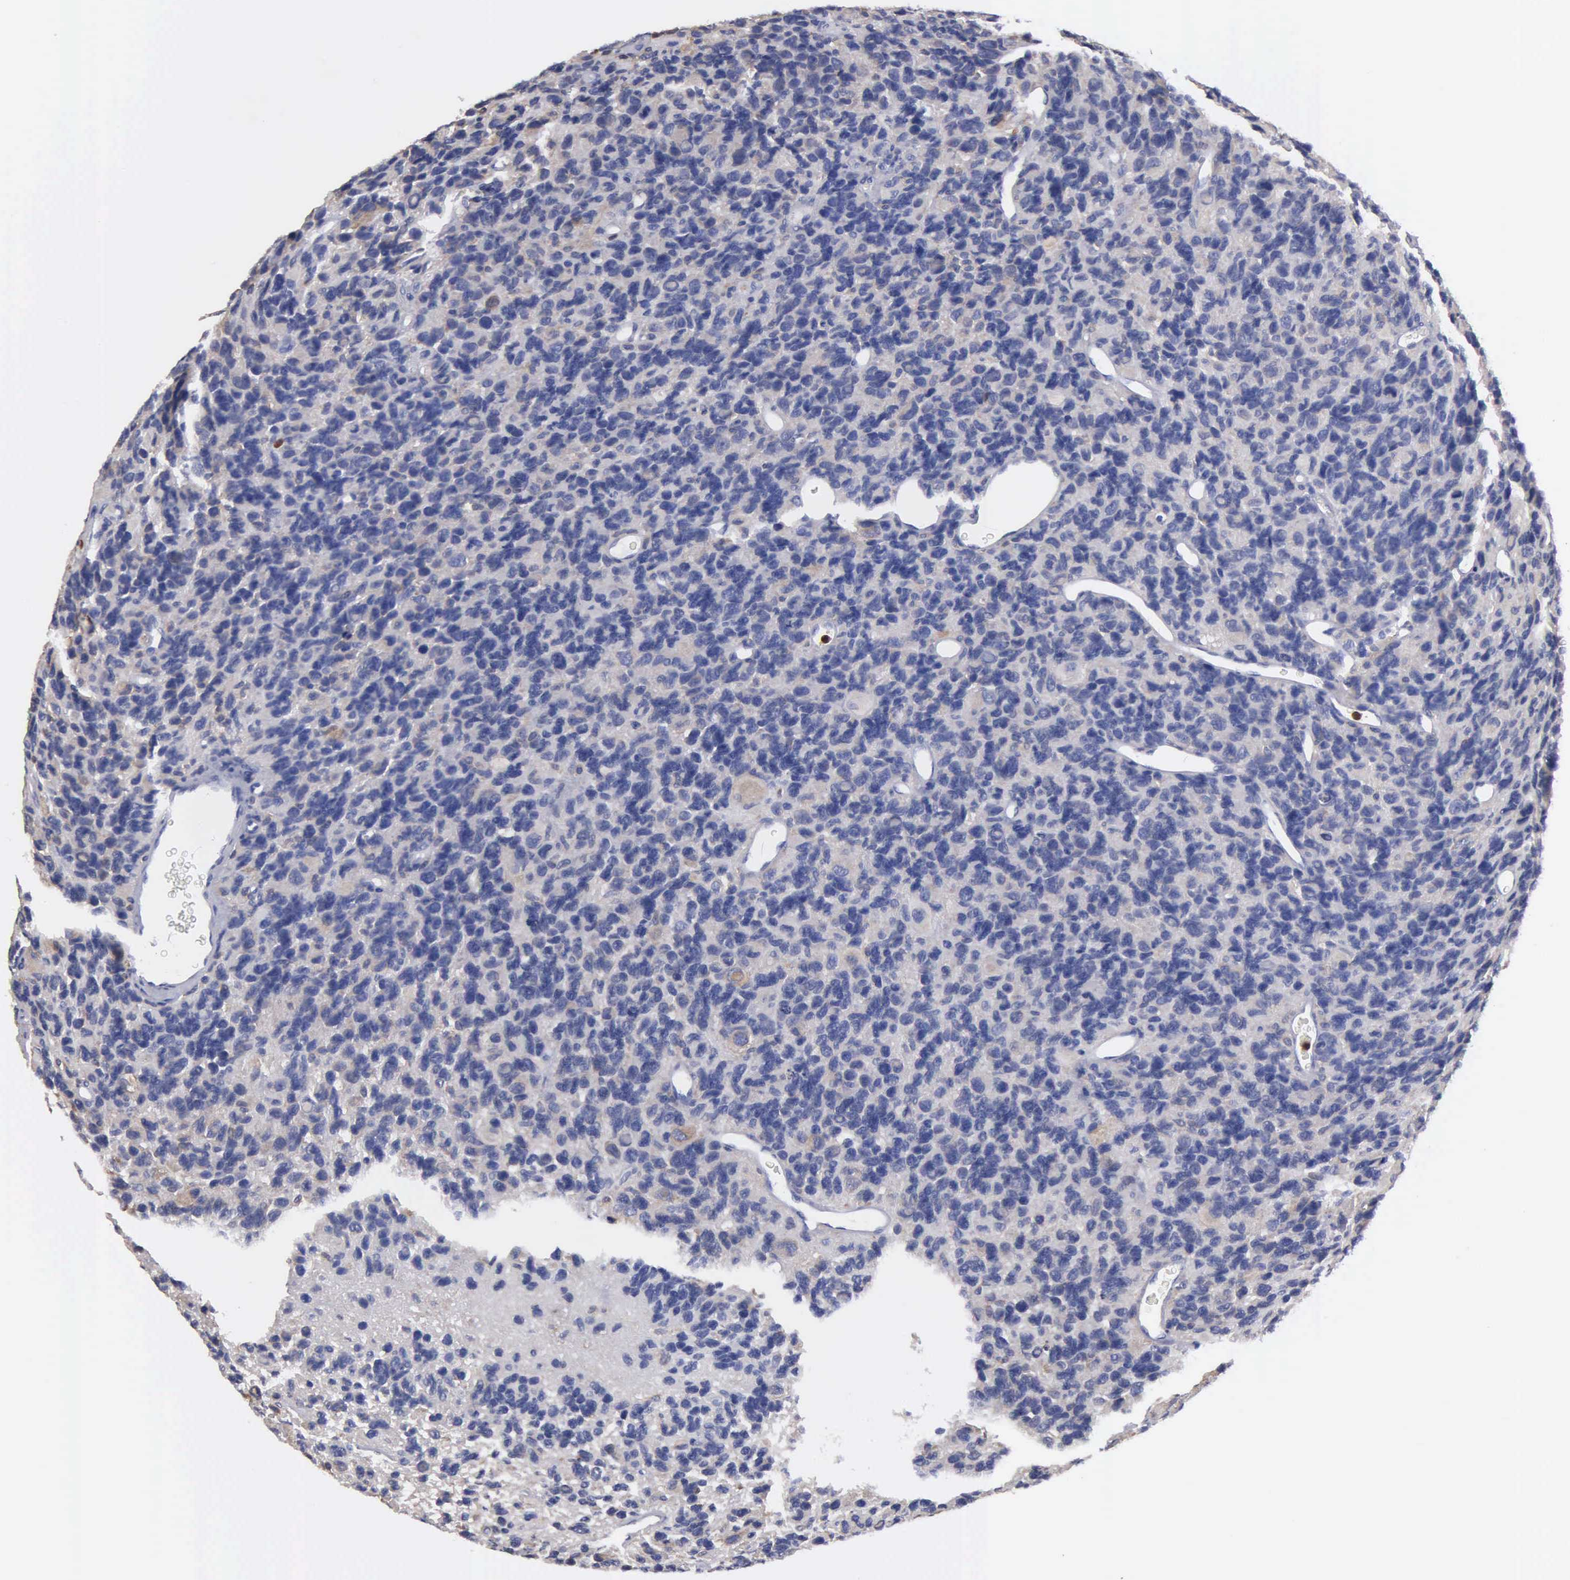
{"staining": {"intensity": "negative", "quantity": "none", "location": "none"}, "tissue": "glioma", "cell_type": "Tumor cells", "image_type": "cancer", "snomed": [{"axis": "morphology", "description": "Glioma, malignant, High grade"}, {"axis": "topography", "description": "Brain"}], "caption": "DAB (3,3'-diaminobenzidine) immunohistochemical staining of human high-grade glioma (malignant) exhibits no significant positivity in tumor cells.", "gene": "G6PD", "patient": {"sex": "male", "age": 77}}